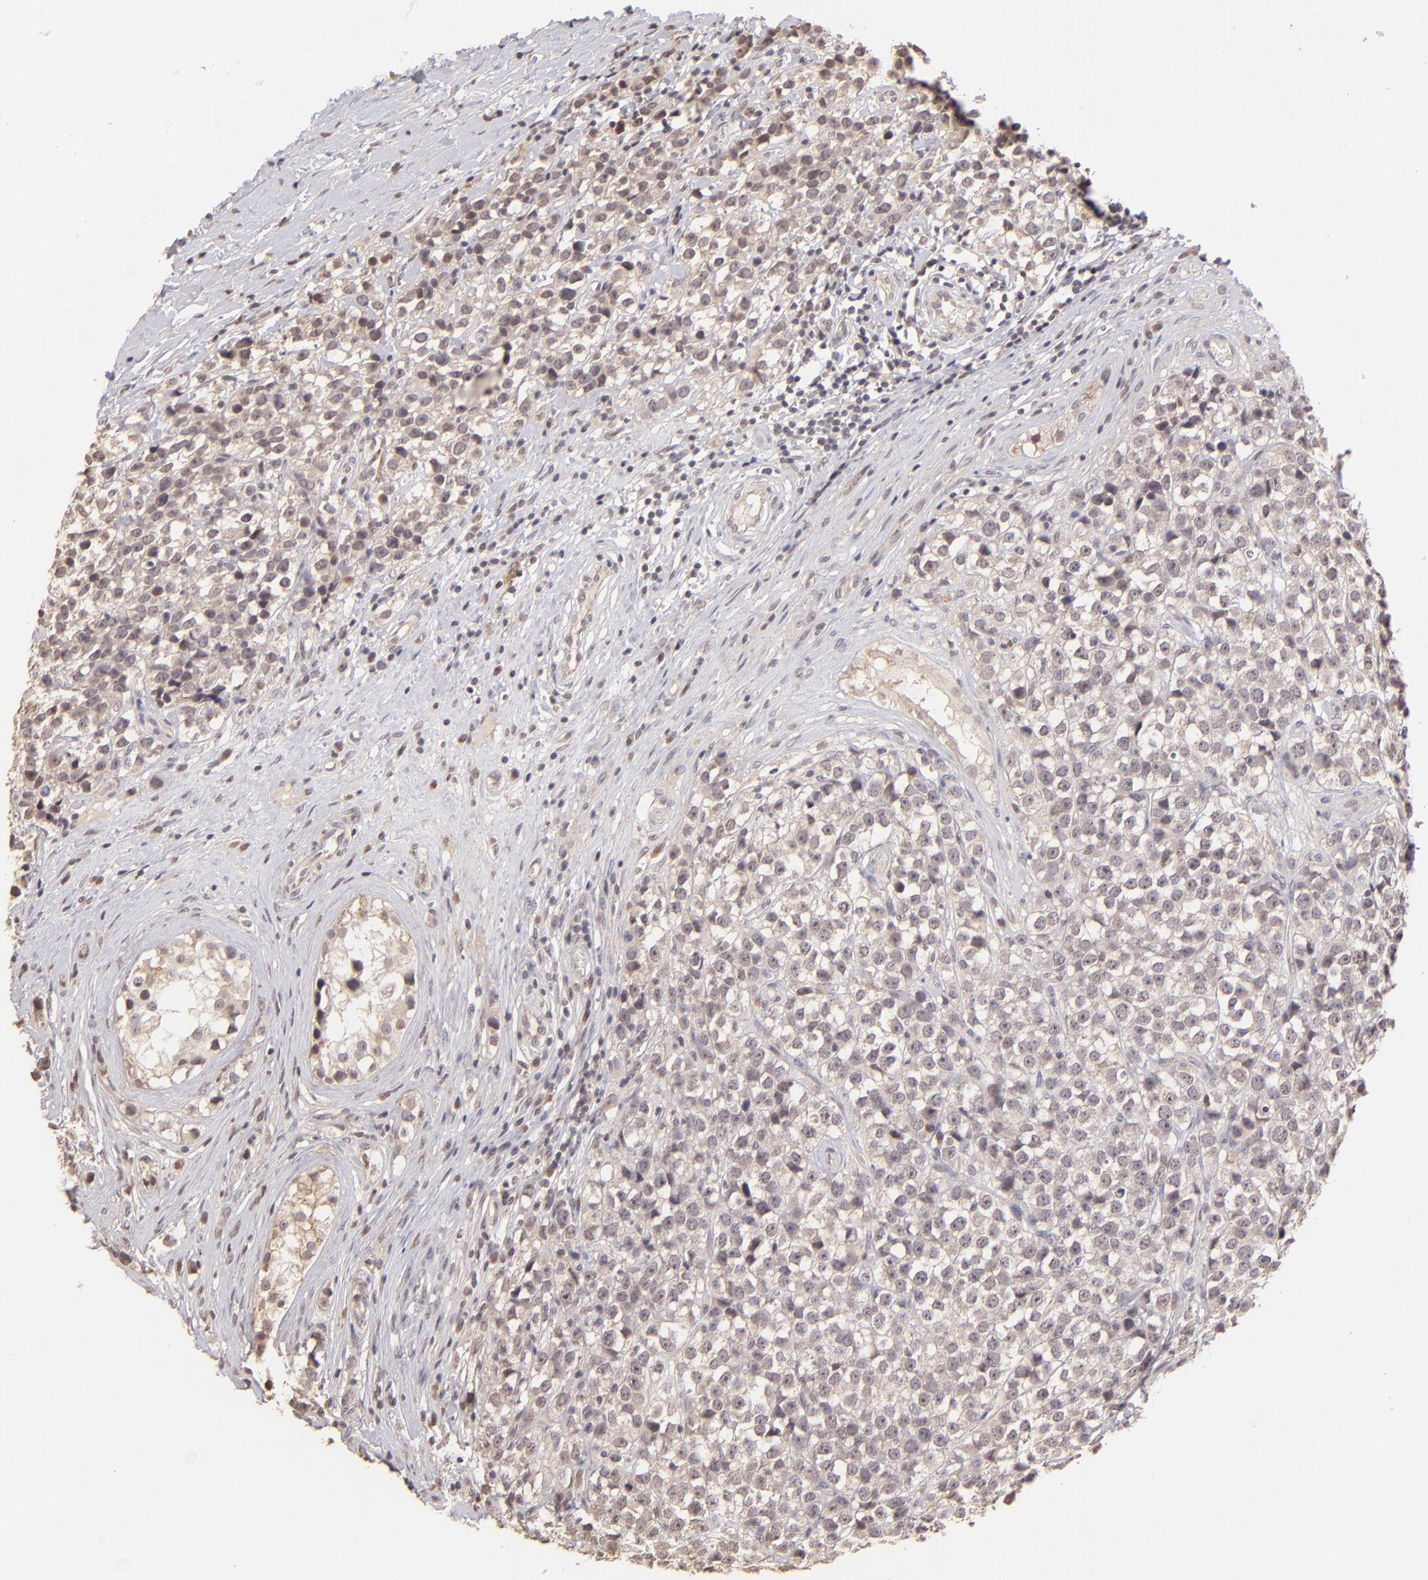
{"staining": {"intensity": "weak", "quantity": "25%-75%", "location": "cytoplasmic/membranous"}, "tissue": "testis cancer", "cell_type": "Tumor cells", "image_type": "cancer", "snomed": [{"axis": "morphology", "description": "Seminoma, NOS"}, {"axis": "topography", "description": "Testis"}], "caption": "Tumor cells display weak cytoplasmic/membranous expression in about 25%-75% of cells in testis cancer (seminoma).", "gene": "CLDN1", "patient": {"sex": "male", "age": 25}}